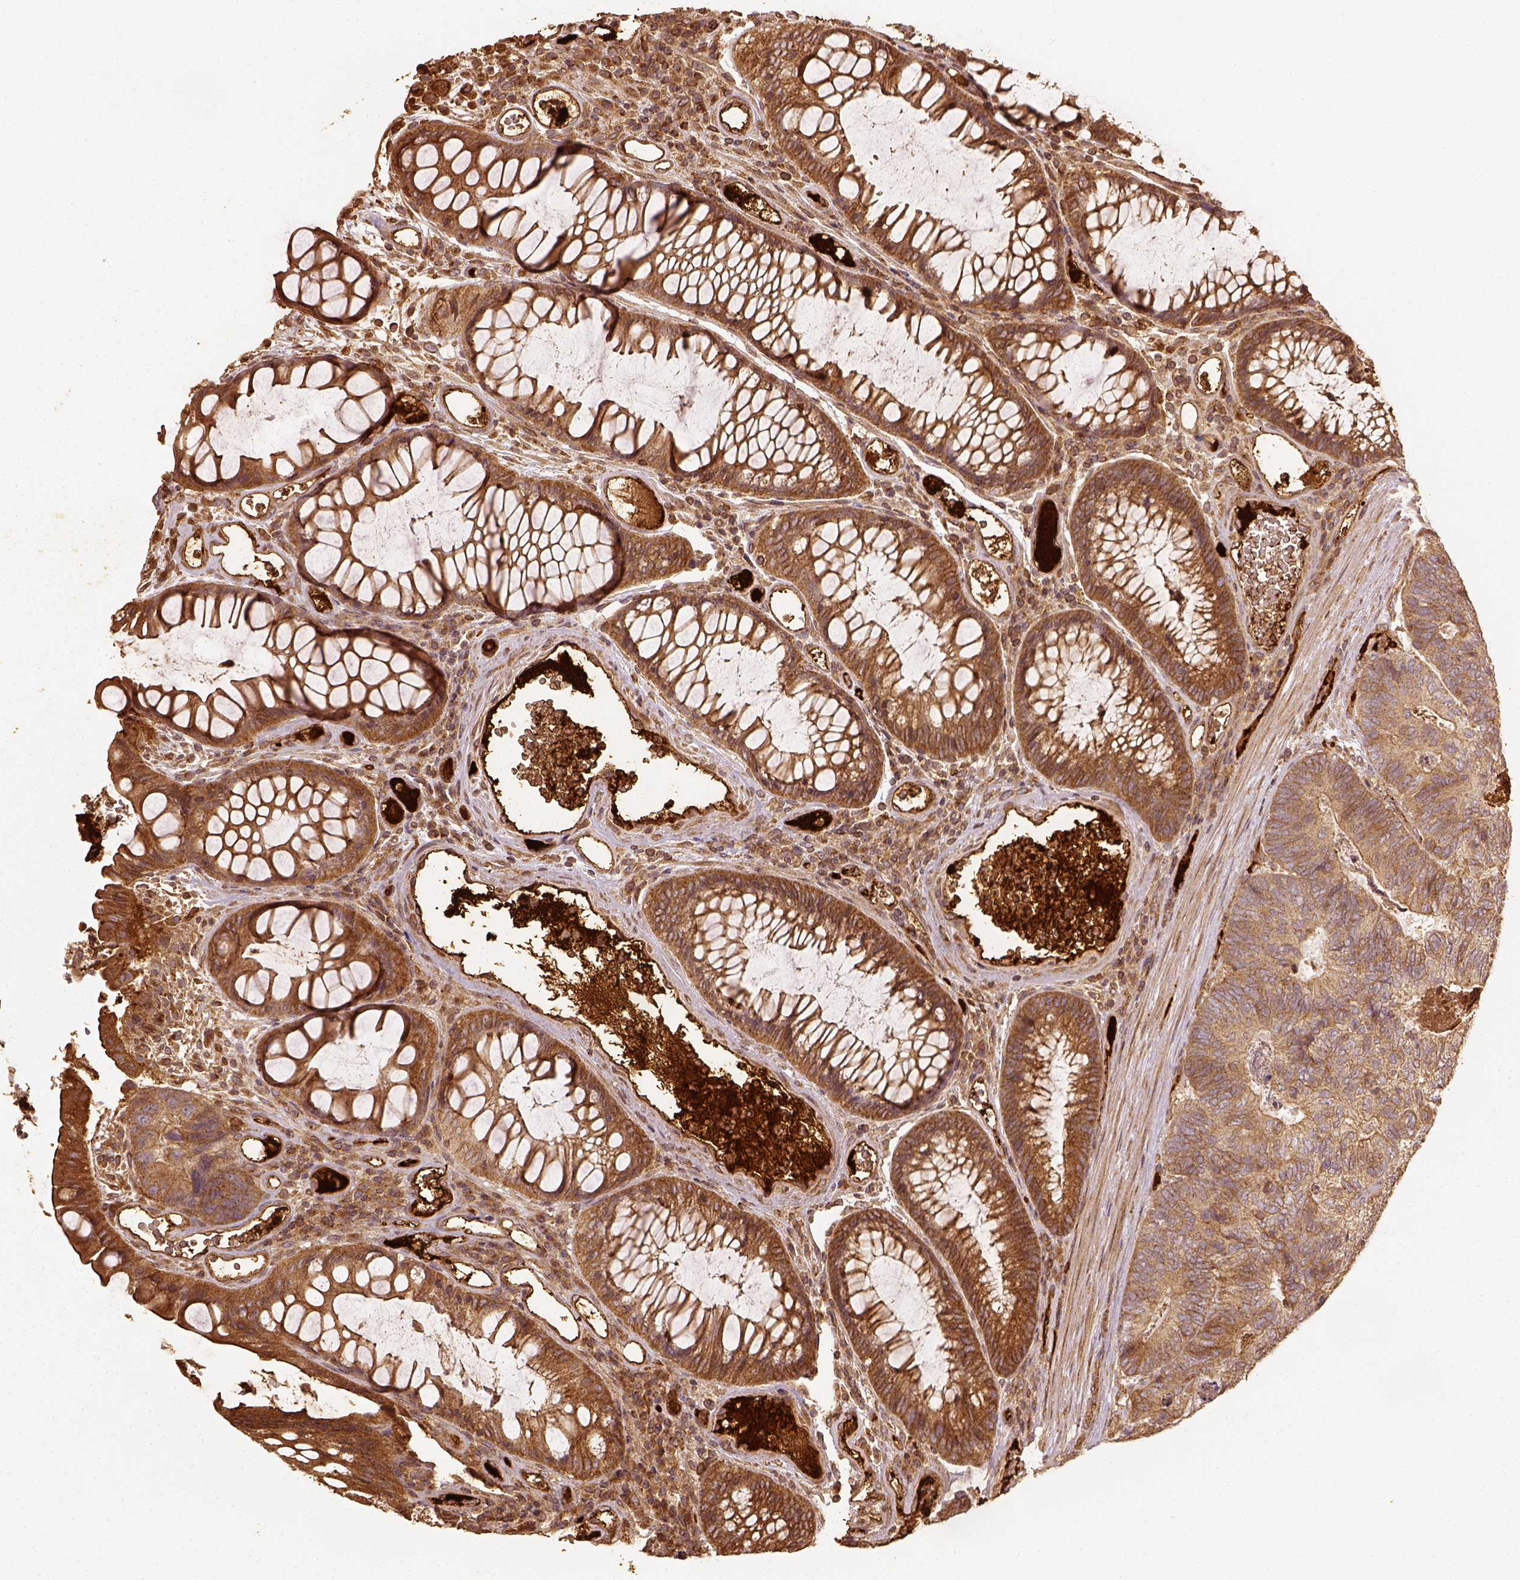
{"staining": {"intensity": "moderate", "quantity": "25%-75%", "location": "cytoplasmic/membranous"}, "tissue": "colorectal cancer", "cell_type": "Tumor cells", "image_type": "cancer", "snomed": [{"axis": "morphology", "description": "Adenocarcinoma, NOS"}, {"axis": "topography", "description": "Colon"}], "caption": "Tumor cells demonstrate medium levels of moderate cytoplasmic/membranous expression in about 25%-75% of cells in human colorectal adenocarcinoma.", "gene": "VEGFA", "patient": {"sex": "female", "age": 67}}